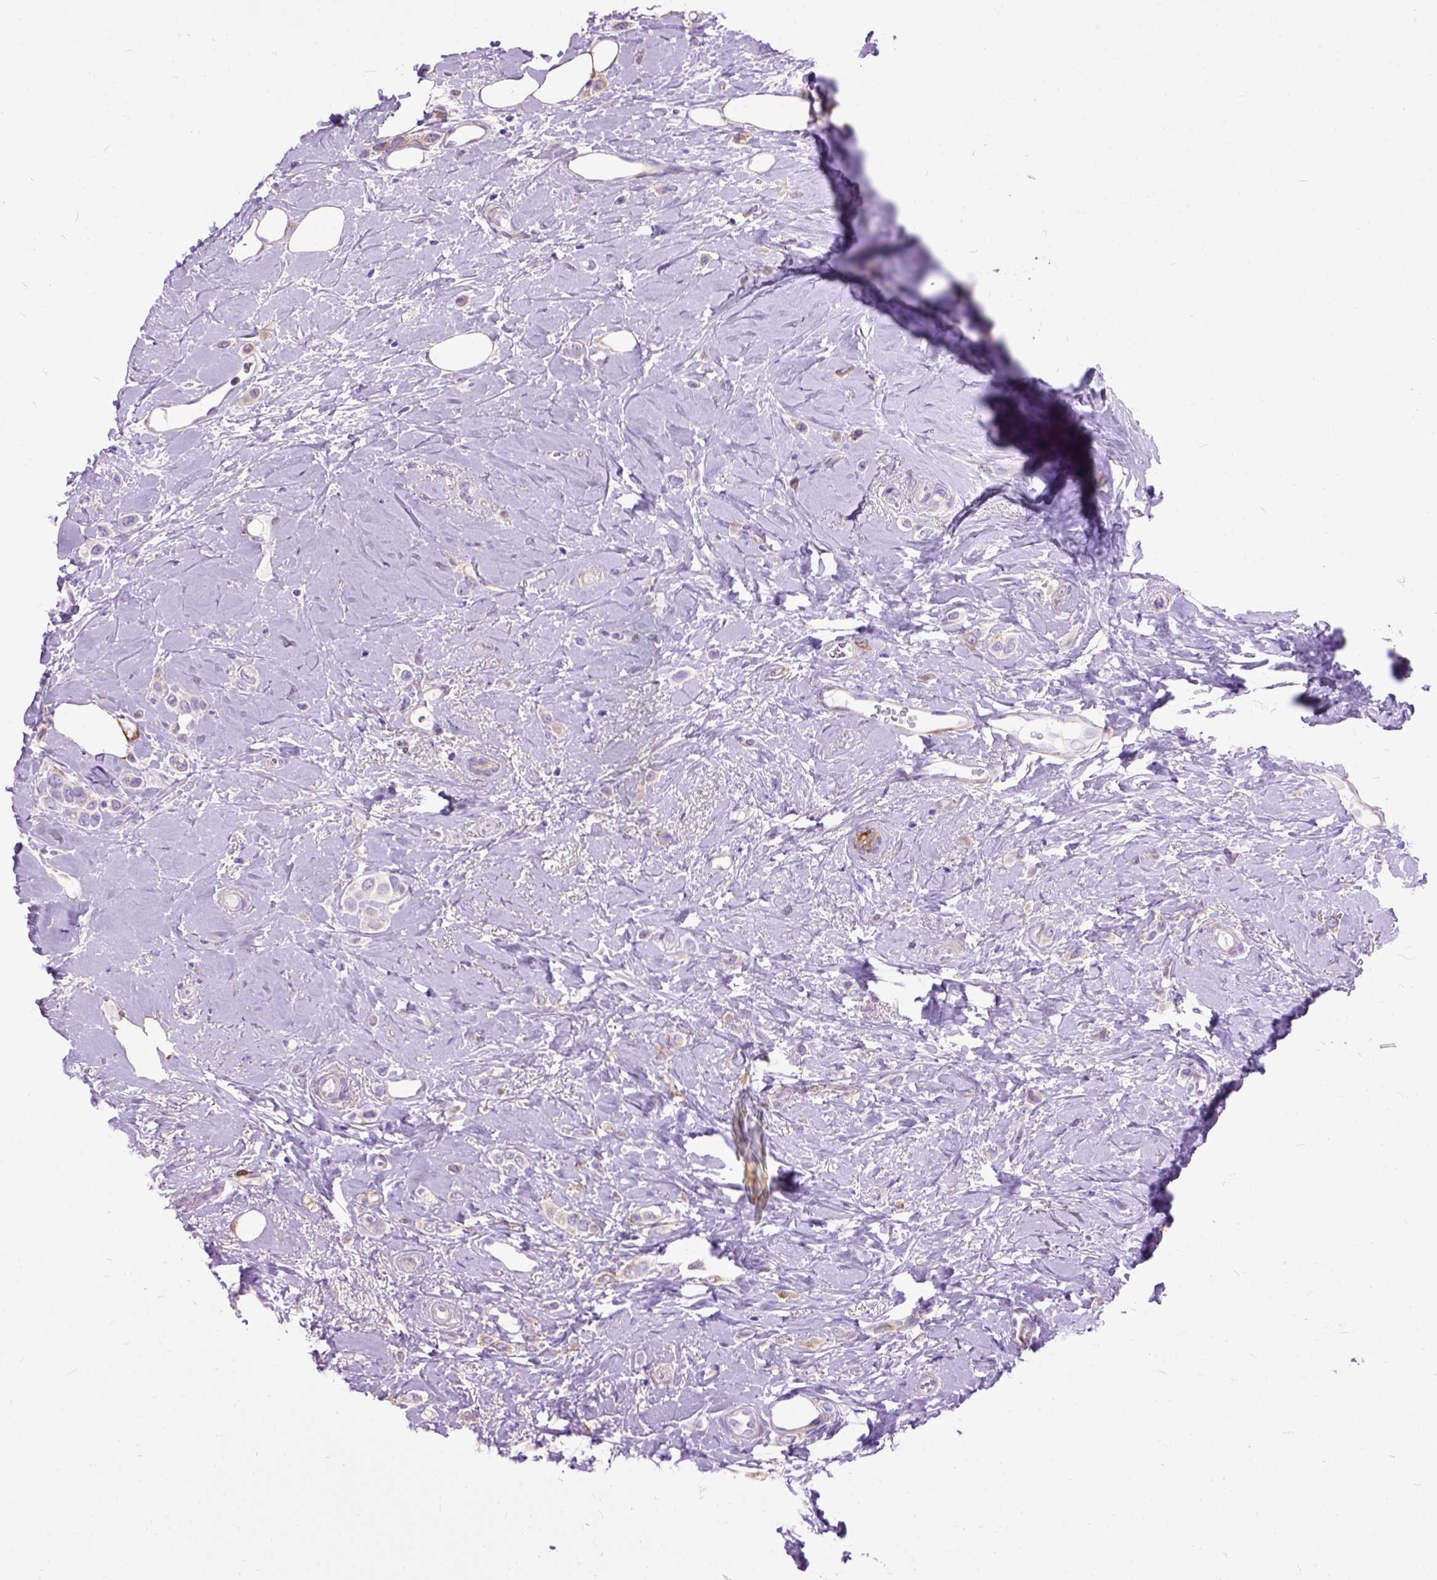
{"staining": {"intensity": "moderate", "quantity": ">75%", "location": "cytoplasmic/membranous"}, "tissue": "breast cancer", "cell_type": "Tumor cells", "image_type": "cancer", "snomed": [{"axis": "morphology", "description": "Lobular carcinoma"}, {"axis": "topography", "description": "Breast"}], "caption": "There is medium levels of moderate cytoplasmic/membranous positivity in tumor cells of breast cancer, as demonstrated by immunohistochemical staining (brown color).", "gene": "MAPT", "patient": {"sex": "female", "age": 66}}